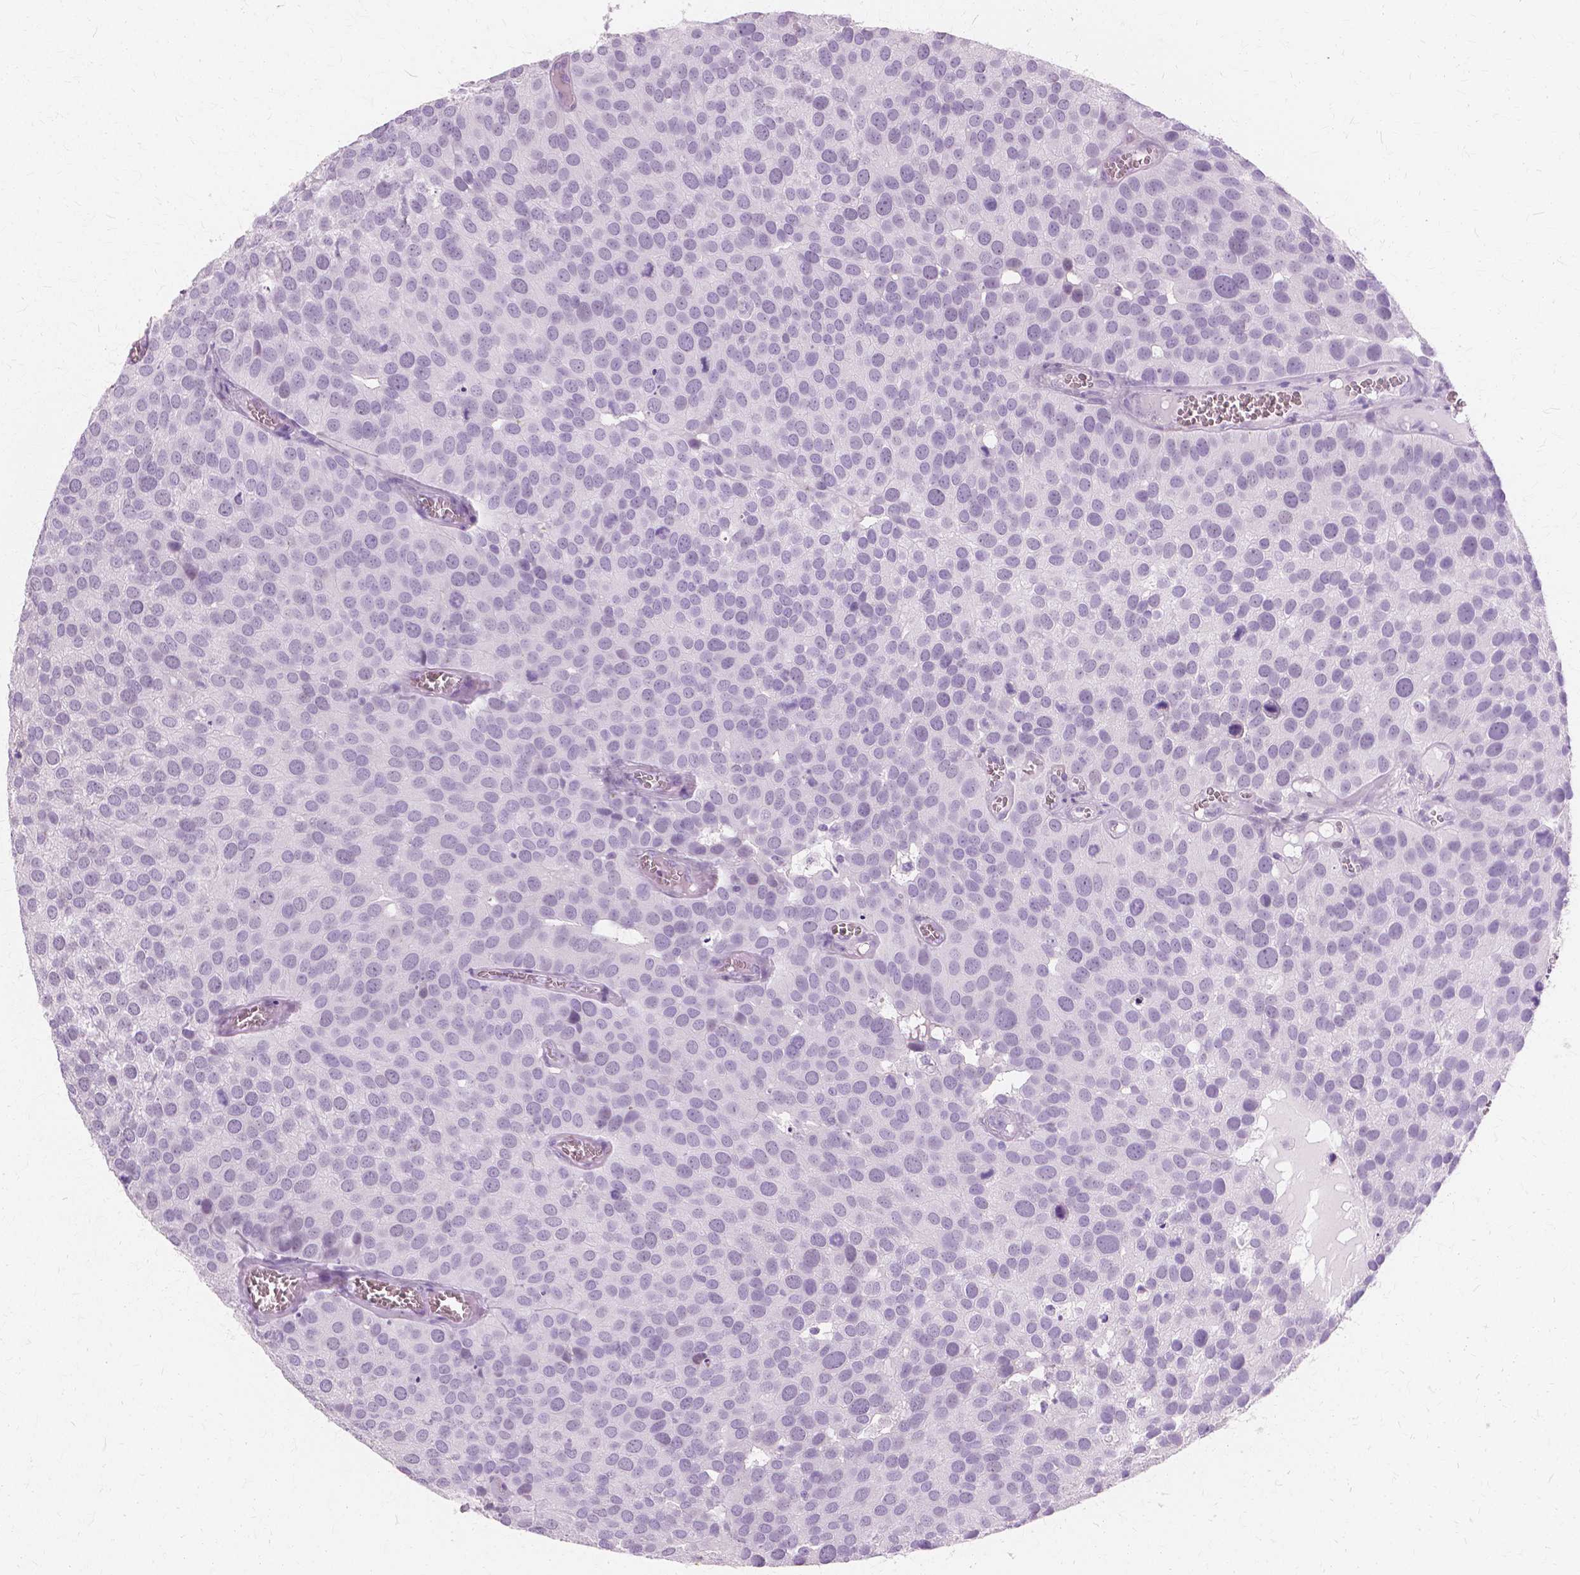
{"staining": {"intensity": "negative", "quantity": "none", "location": "none"}, "tissue": "urothelial cancer", "cell_type": "Tumor cells", "image_type": "cancer", "snomed": [{"axis": "morphology", "description": "Urothelial carcinoma, Low grade"}, {"axis": "topography", "description": "Urinary bladder"}], "caption": "Urothelial cancer was stained to show a protein in brown. There is no significant expression in tumor cells. (DAB IHC, high magnification).", "gene": "SFTPD", "patient": {"sex": "female", "age": 69}}